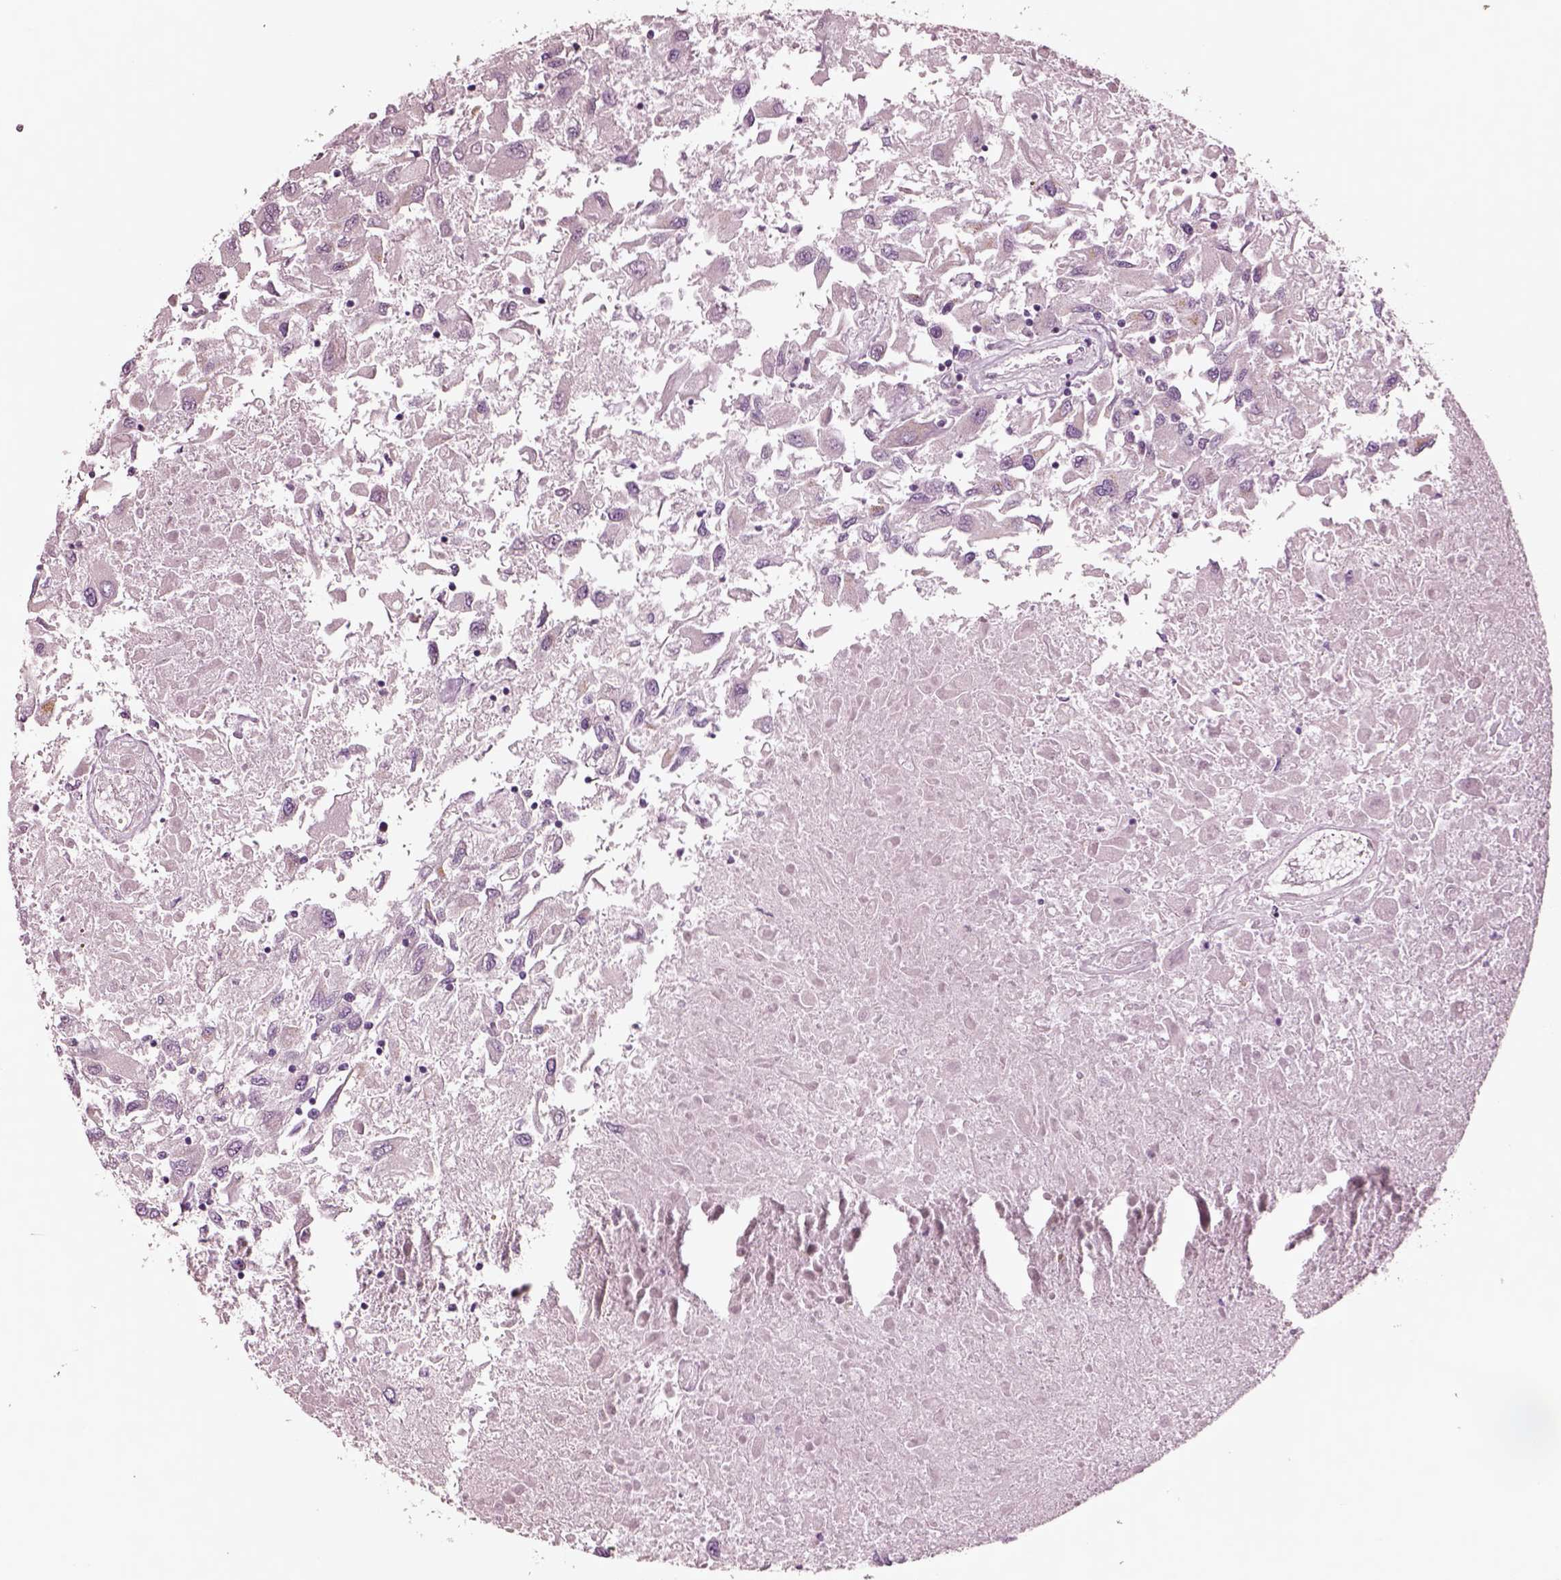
{"staining": {"intensity": "negative", "quantity": "none", "location": "none"}, "tissue": "renal cancer", "cell_type": "Tumor cells", "image_type": "cancer", "snomed": [{"axis": "morphology", "description": "Adenocarcinoma, NOS"}, {"axis": "topography", "description": "Kidney"}], "caption": "The photomicrograph demonstrates no staining of tumor cells in renal cancer (adenocarcinoma).", "gene": "NMRK2", "patient": {"sex": "female", "age": 76}}